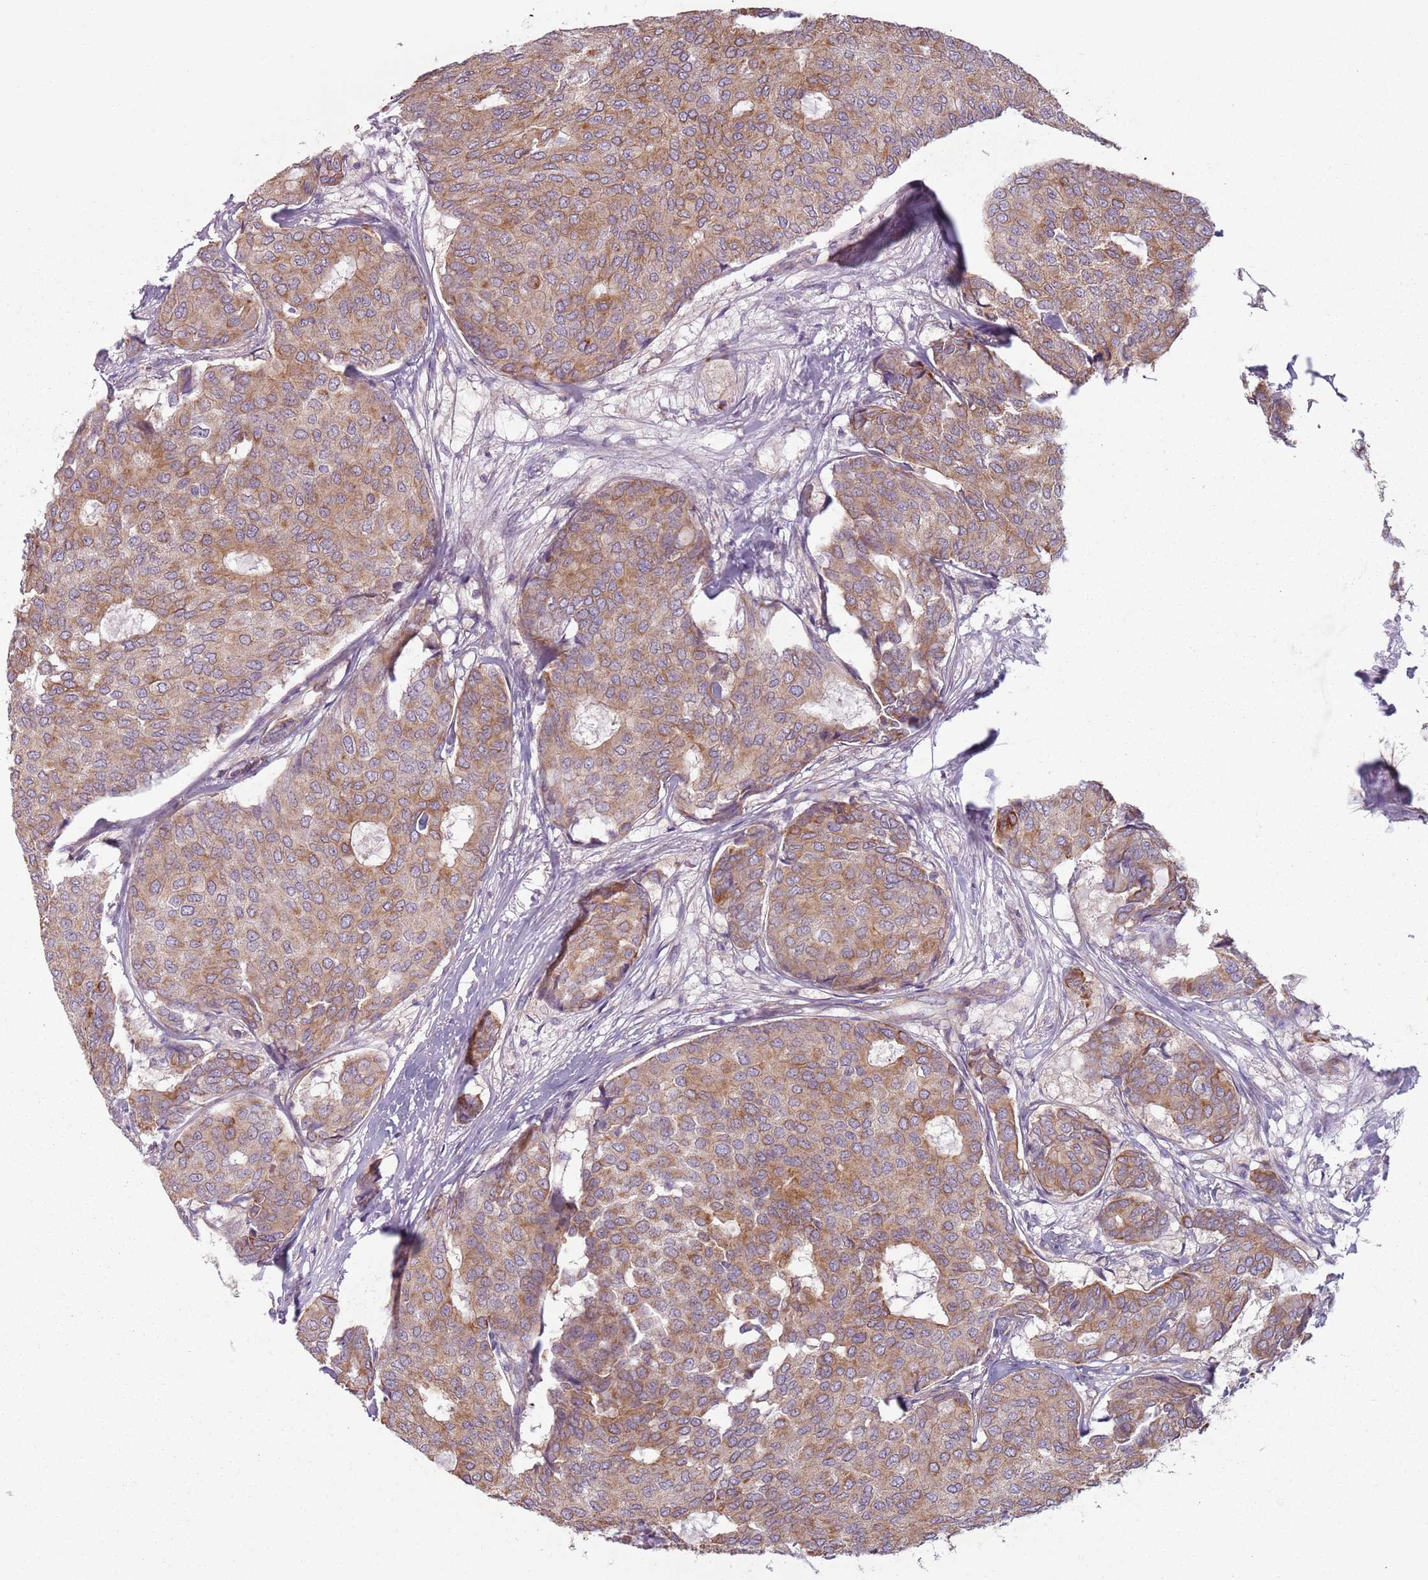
{"staining": {"intensity": "moderate", "quantity": ">75%", "location": "cytoplasmic/membranous"}, "tissue": "breast cancer", "cell_type": "Tumor cells", "image_type": "cancer", "snomed": [{"axis": "morphology", "description": "Duct carcinoma"}, {"axis": "topography", "description": "Breast"}], "caption": "DAB (3,3'-diaminobenzidine) immunohistochemical staining of breast intraductal carcinoma exhibits moderate cytoplasmic/membranous protein expression in about >75% of tumor cells.", "gene": "TLCD2", "patient": {"sex": "female", "age": 75}}